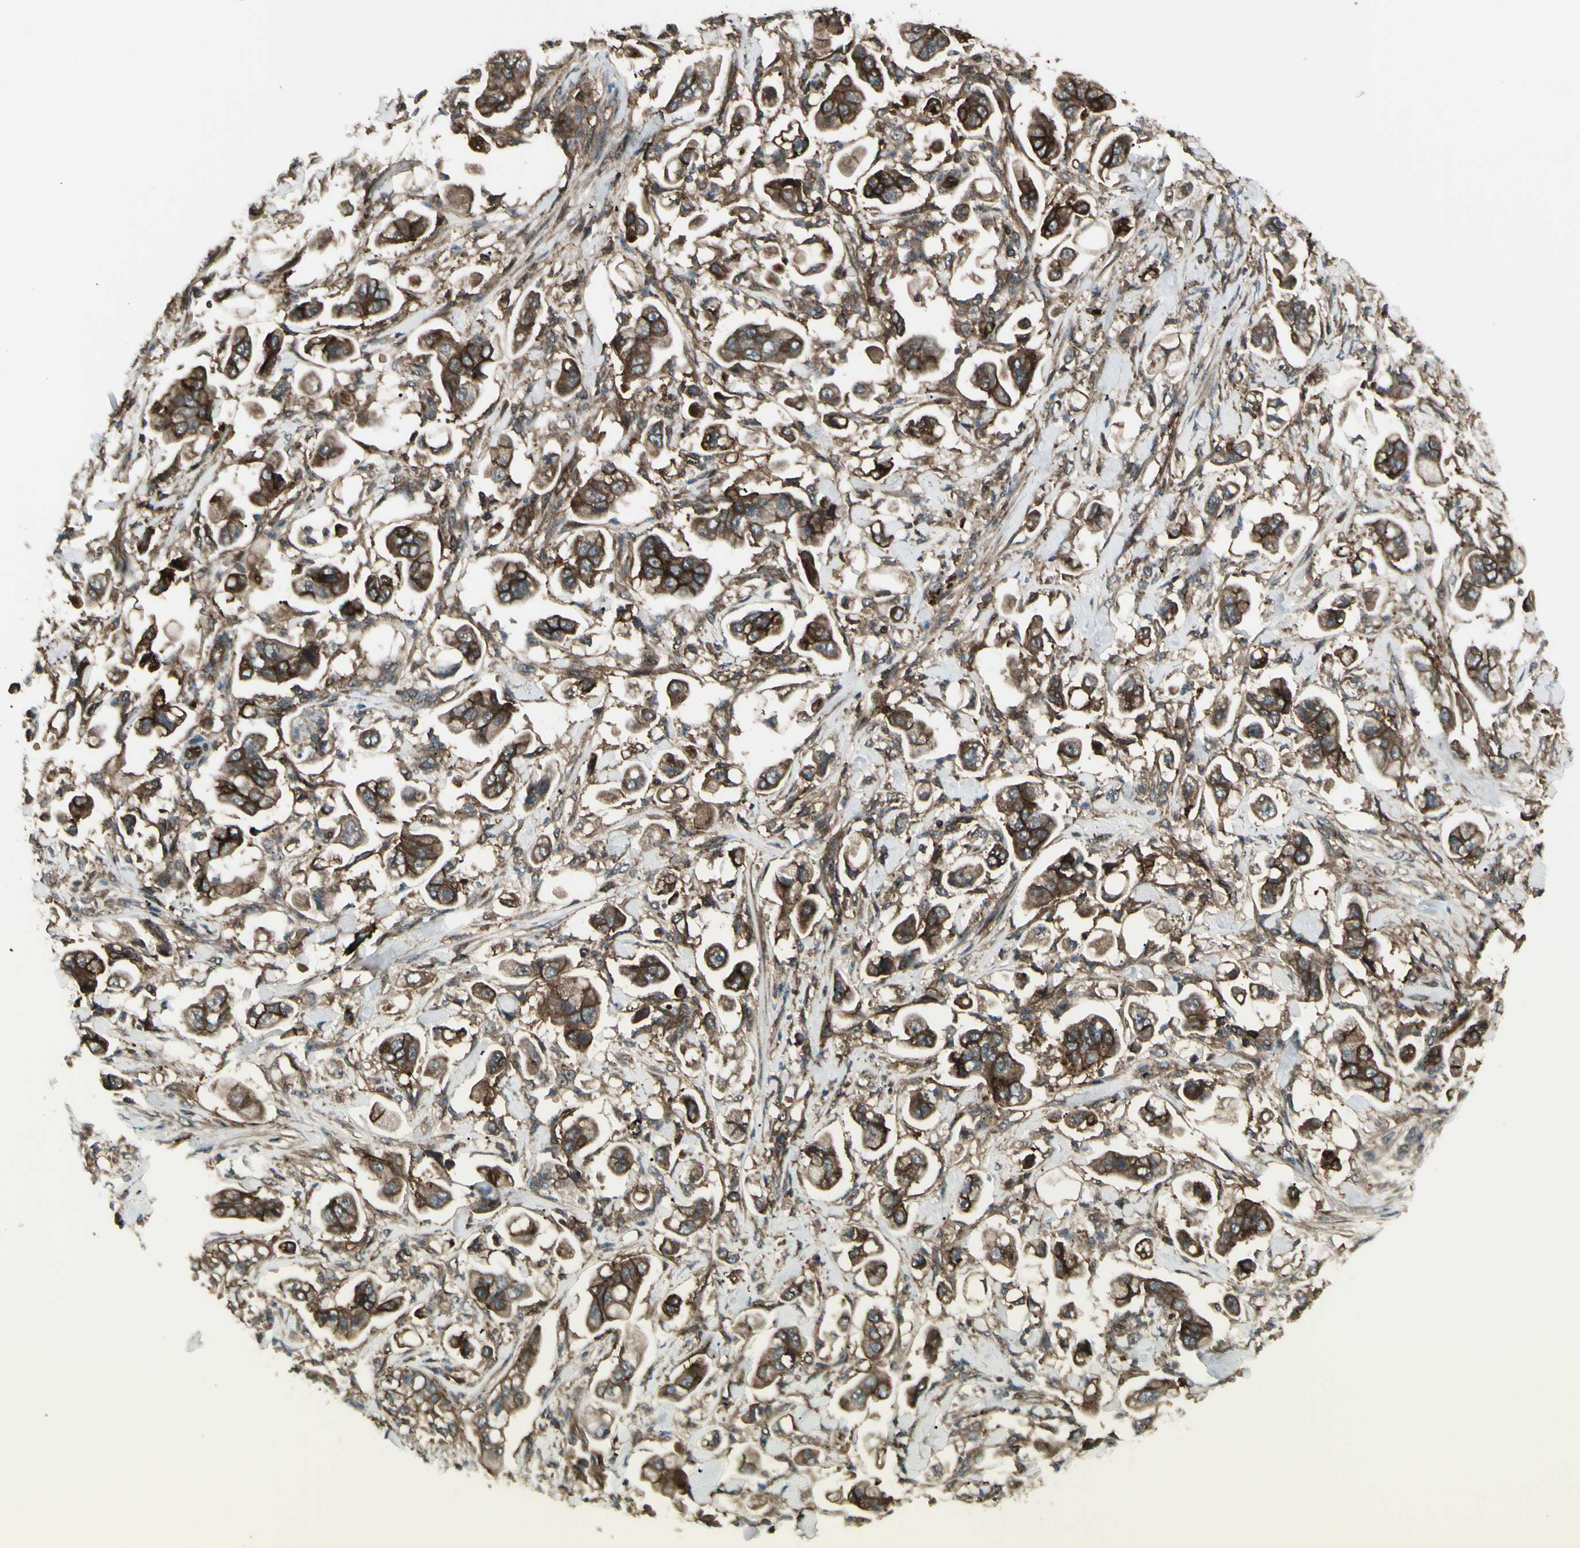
{"staining": {"intensity": "strong", "quantity": ">75%", "location": "cytoplasmic/membranous"}, "tissue": "stomach cancer", "cell_type": "Tumor cells", "image_type": "cancer", "snomed": [{"axis": "morphology", "description": "Adenocarcinoma, NOS"}, {"axis": "topography", "description": "Stomach"}], "caption": "DAB (3,3'-diaminobenzidine) immunohistochemical staining of human adenocarcinoma (stomach) demonstrates strong cytoplasmic/membranous protein positivity in approximately >75% of tumor cells.", "gene": "FXYD5", "patient": {"sex": "male", "age": 62}}